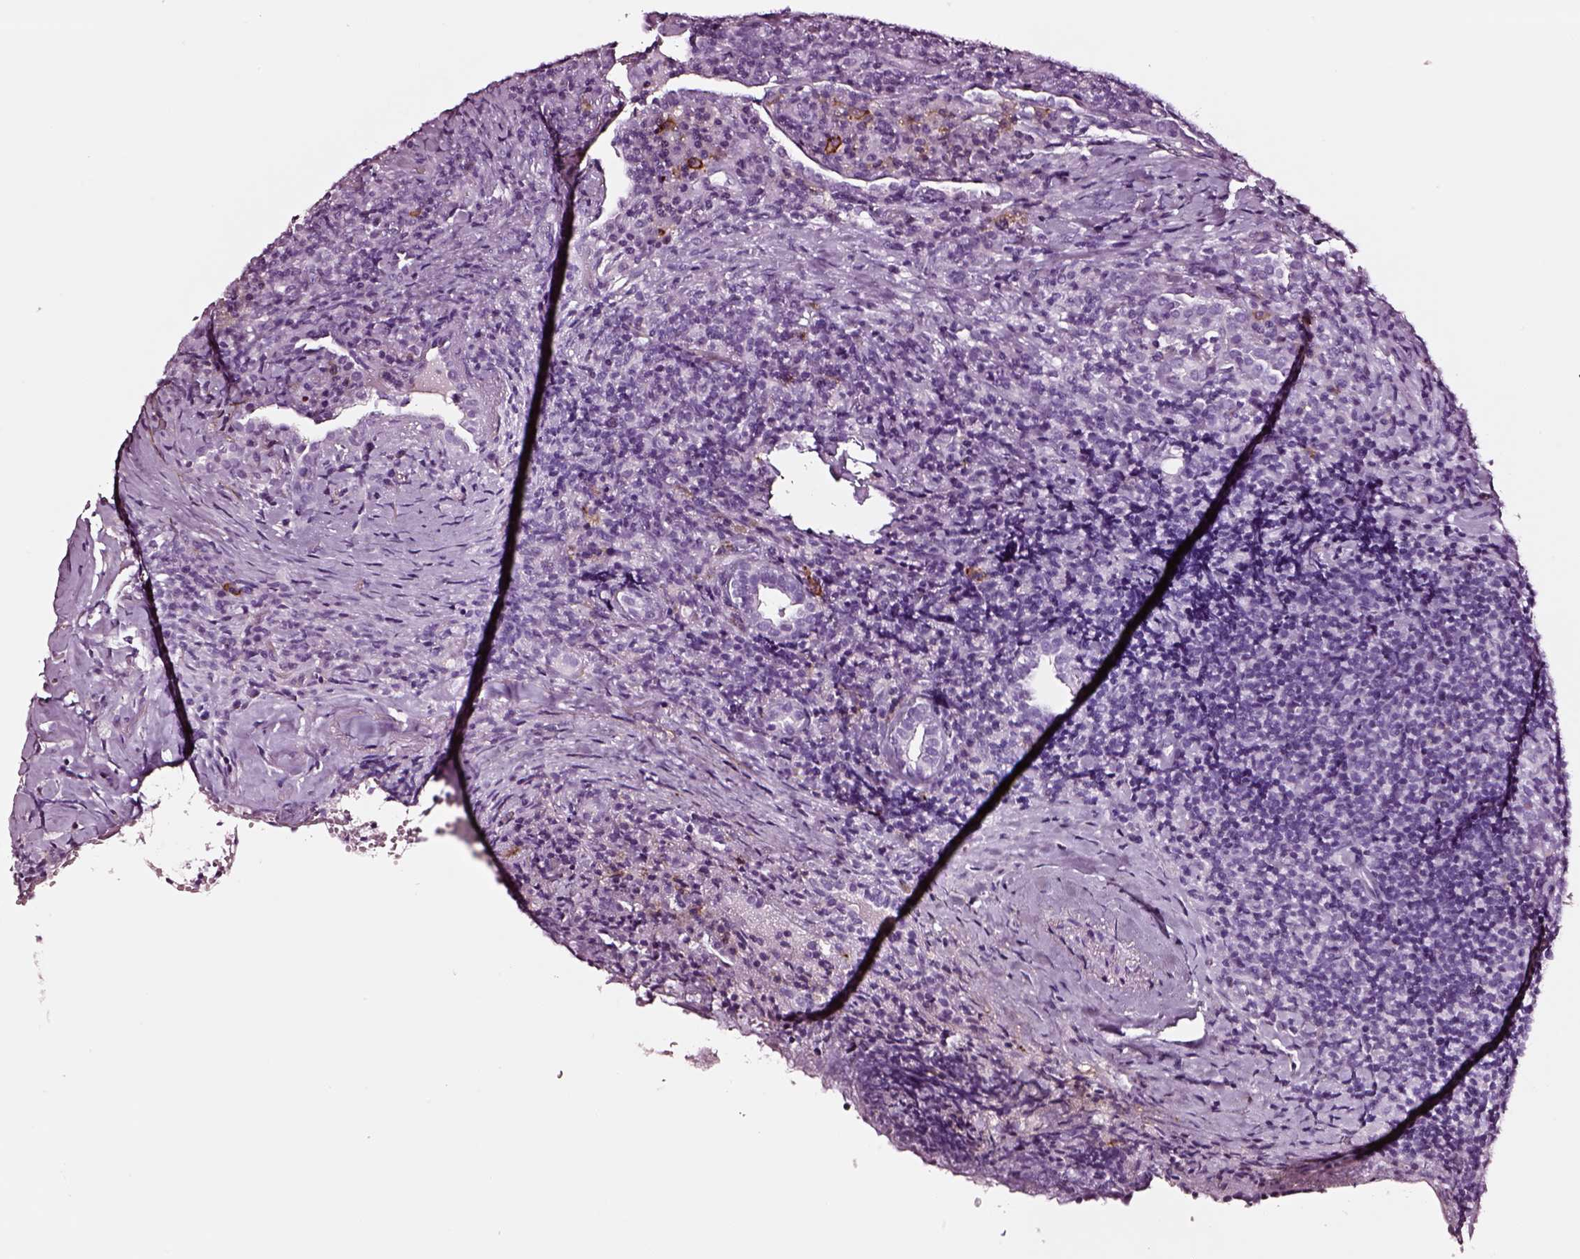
{"staining": {"intensity": "negative", "quantity": "none", "location": "none"}, "tissue": "lymphoma", "cell_type": "Tumor cells", "image_type": "cancer", "snomed": [{"axis": "morphology", "description": "Hodgkin's disease, NOS"}, {"axis": "topography", "description": "Lung"}], "caption": "This is an IHC image of human Hodgkin's disease. There is no expression in tumor cells.", "gene": "DPEP1", "patient": {"sex": "male", "age": 17}}